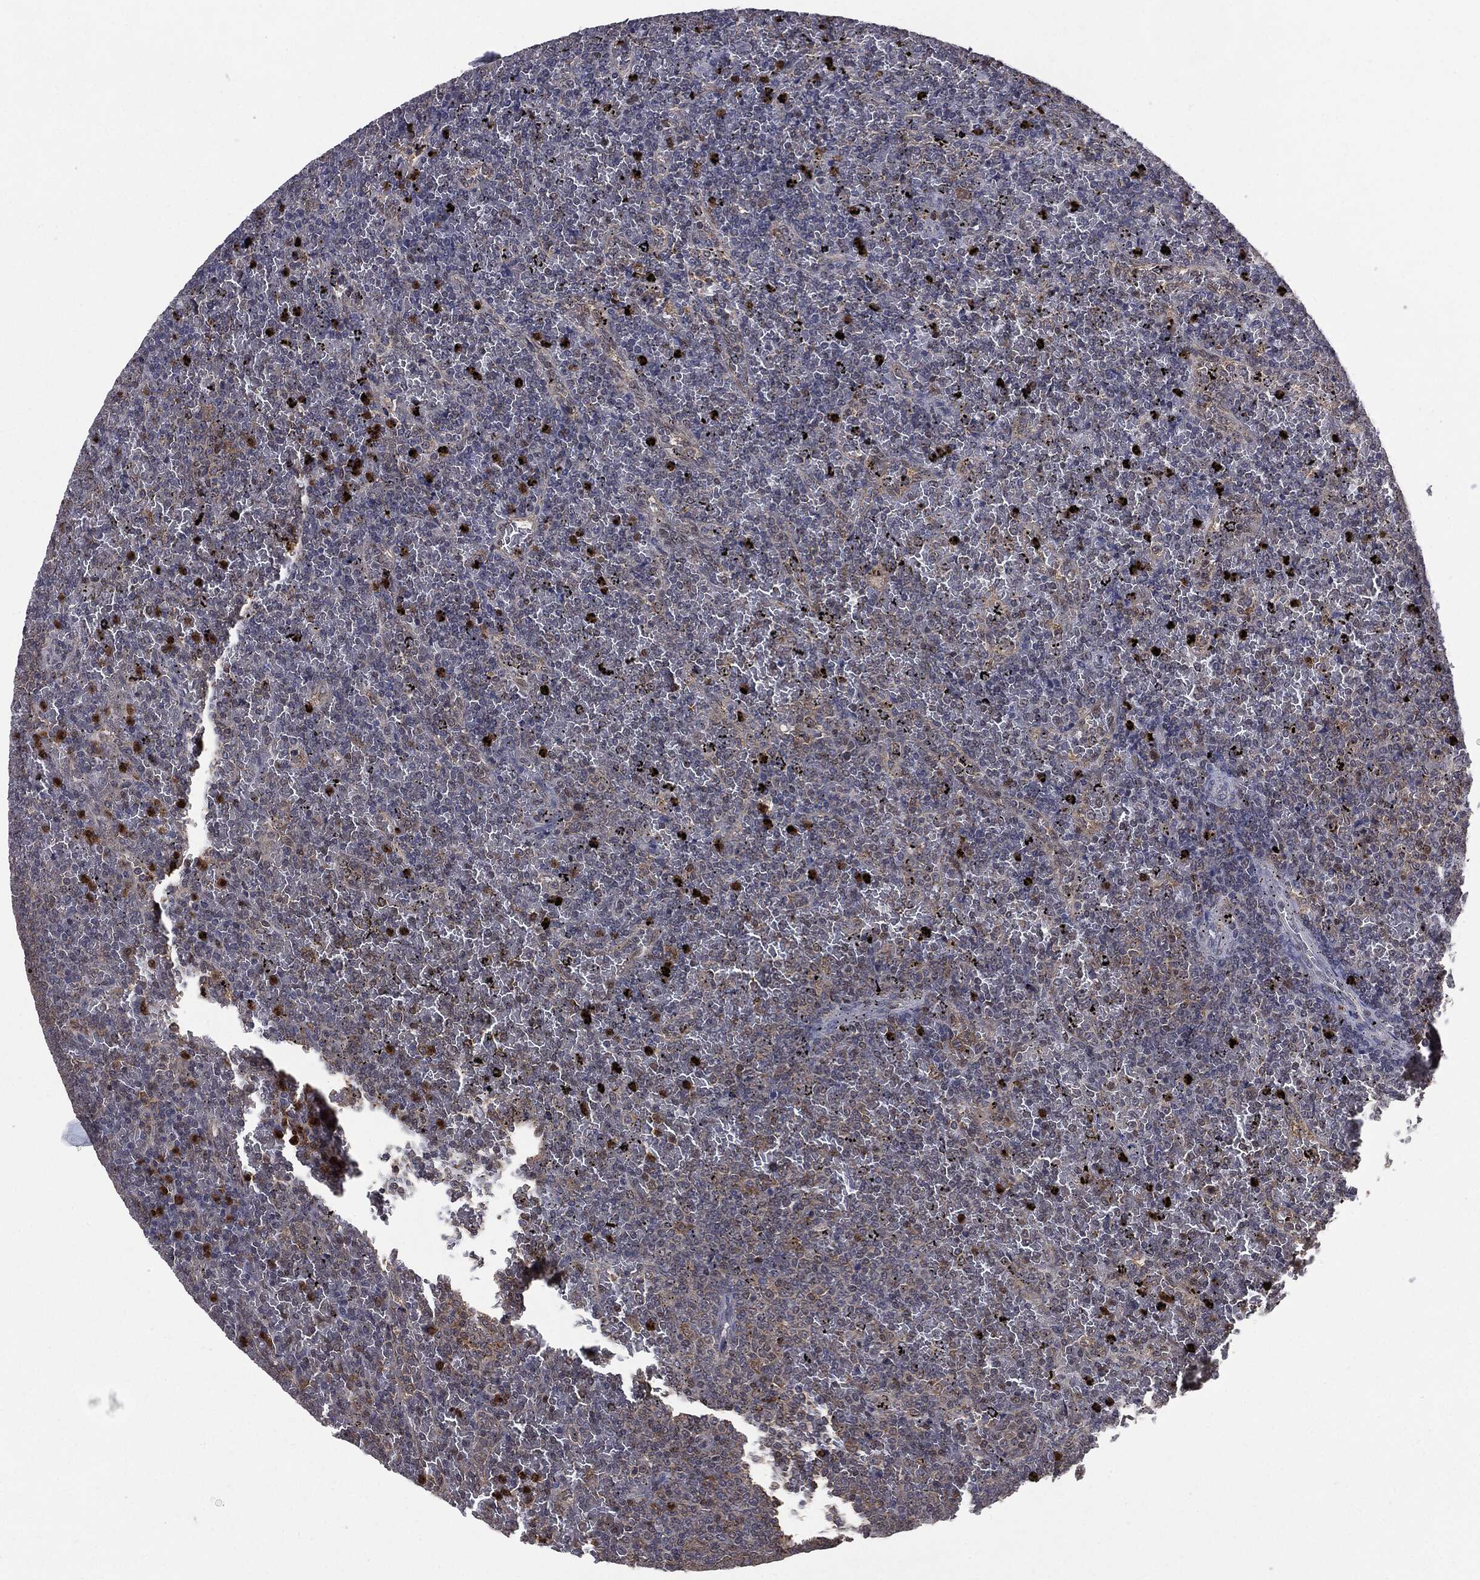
{"staining": {"intensity": "negative", "quantity": "none", "location": "none"}, "tissue": "lymphoma", "cell_type": "Tumor cells", "image_type": "cancer", "snomed": [{"axis": "morphology", "description": "Malignant lymphoma, non-Hodgkin's type, Low grade"}, {"axis": "topography", "description": "Spleen"}], "caption": "Immunohistochemistry photomicrograph of neoplastic tissue: human lymphoma stained with DAB reveals no significant protein expression in tumor cells.", "gene": "GPI", "patient": {"sex": "female", "age": 77}}